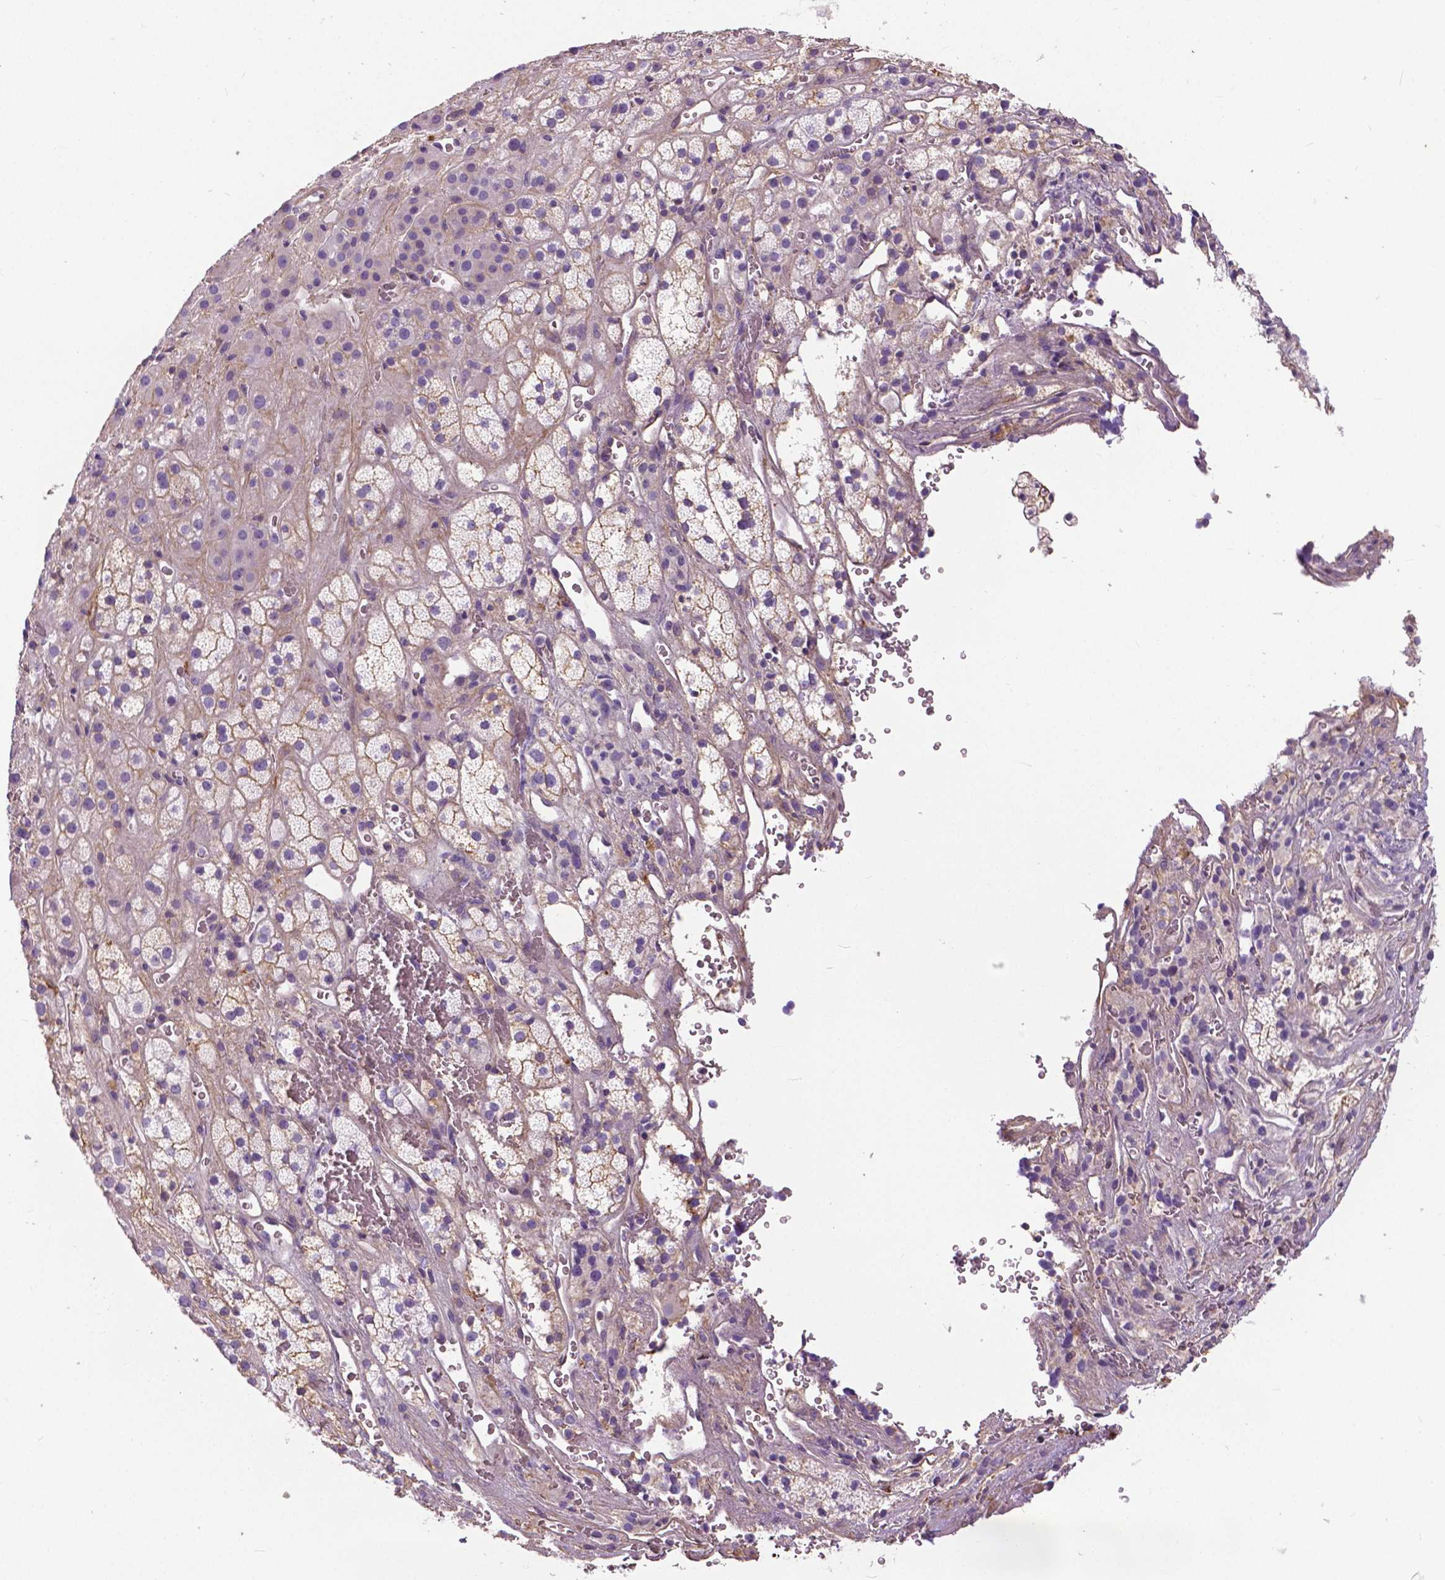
{"staining": {"intensity": "weak", "quantity": "<25%", "location": "cytoplasmic/membranous"}, "tissue": "adrenal gland", "cell_type": "Glandular cells", "image_type": "normal", "snomed": [{"axis": "morphology", "description": "Normal tissue, NOS"}, {"axis": "topography", "description": "Adrenal gland"}], "caption": "This is an IHC photomicrograph of unremarkable human adrenal gland. There is no positivity in glandular cells.", "gene": "ANXA13", "patient": {"sex": "male", "age": 57}}